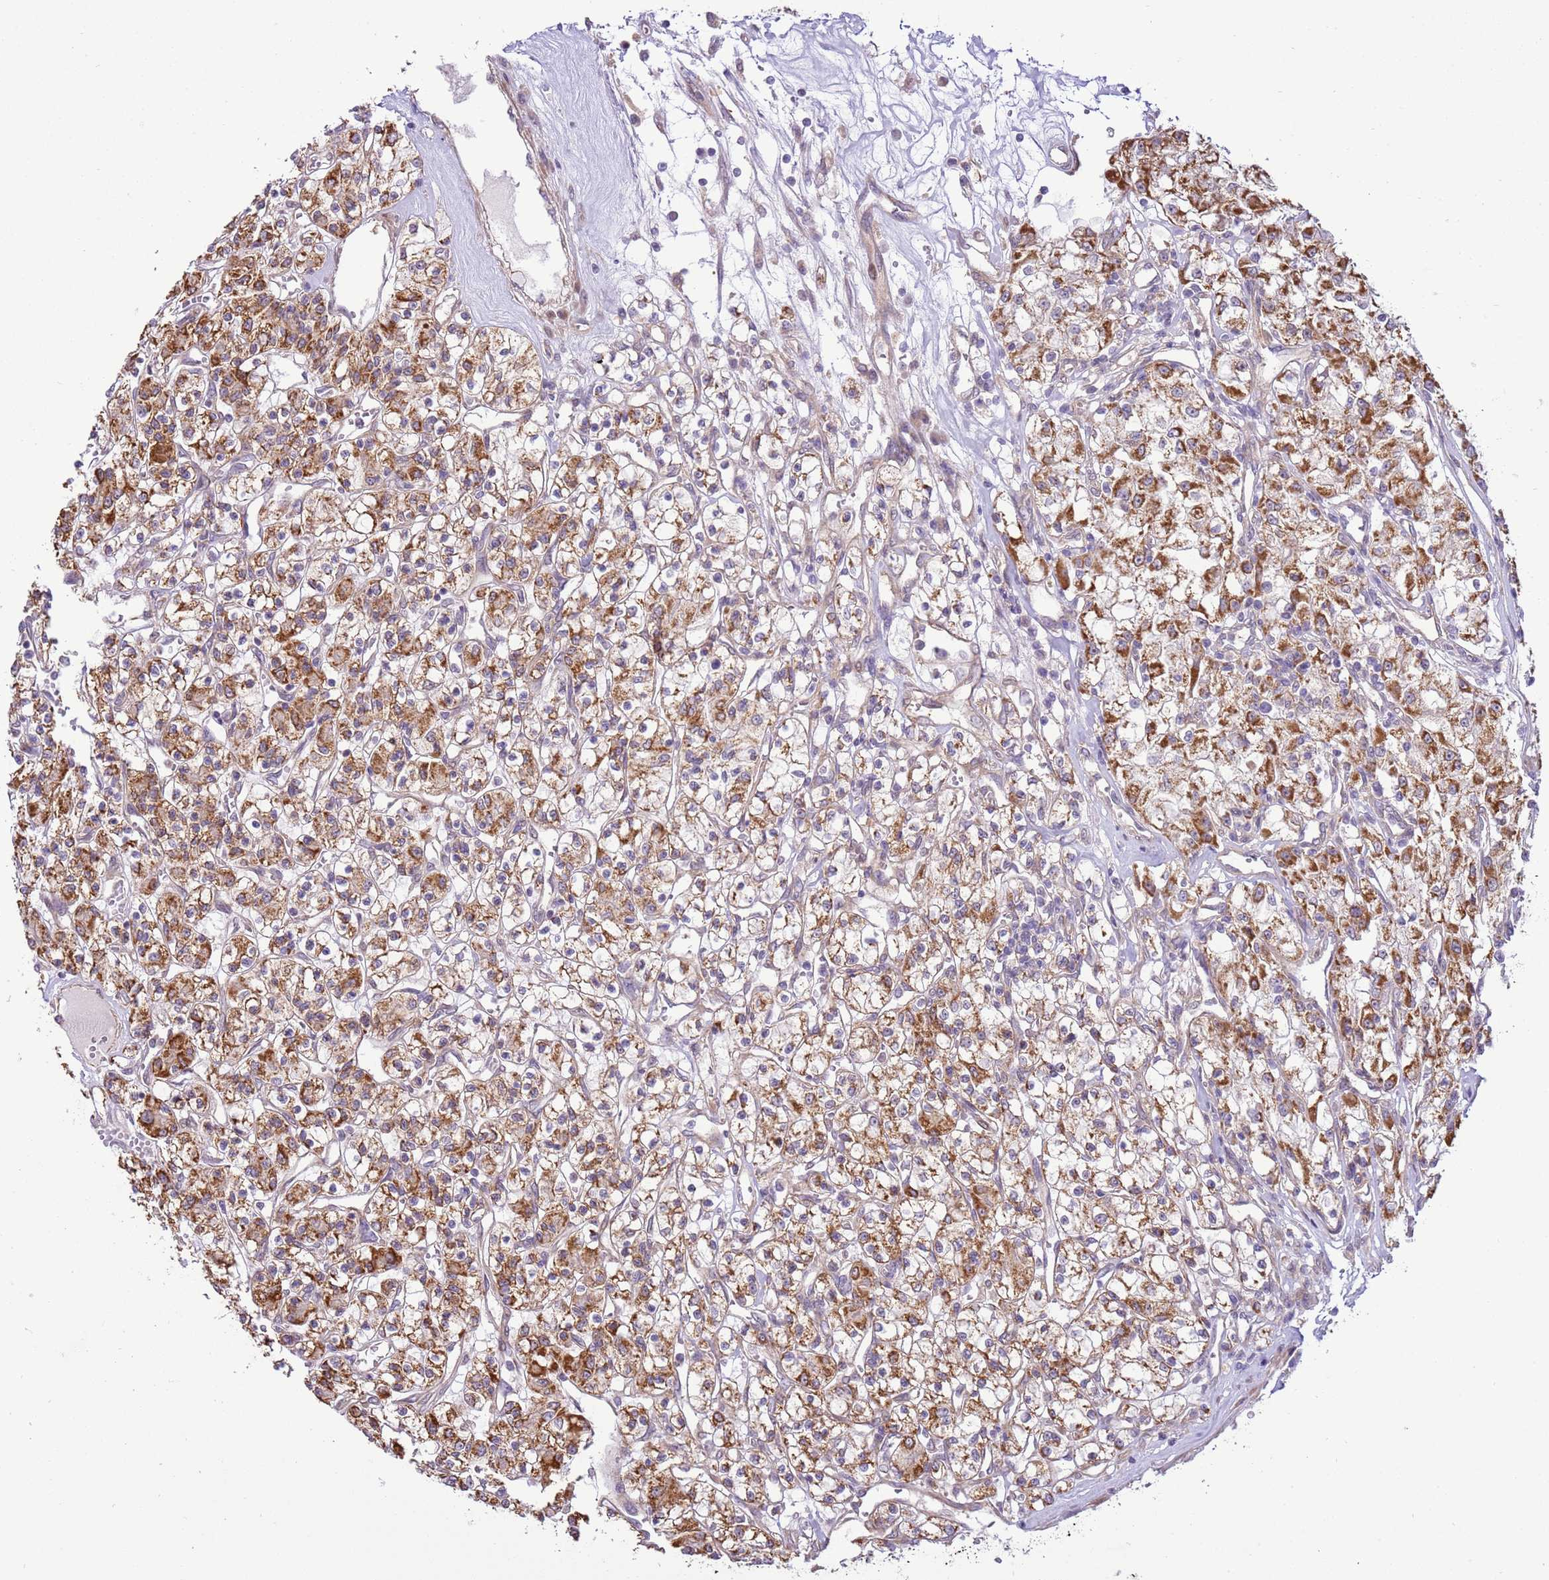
{"staining": {"intensity": "moderate", "quantity": ">75%", "location": "cytoplasmic/membranous"}, "tissue": "renal cancer", "cell_type": "Tumor cells", "image_type": "cancer", "snomed": [{"axis": "morphology", "description": "Adenocarcinoma, NOS"}, {"axis": "topography", "description": "Kidney"}], "caption": "Immunohistochemistry (IHC) of renal cancer exhibits medium levels of moderate cytoplasmic/membranous staining in approximately >75% of tumor cells.", "gene": "SCARA3", "patient": {"sex": "female", "age": 59}}